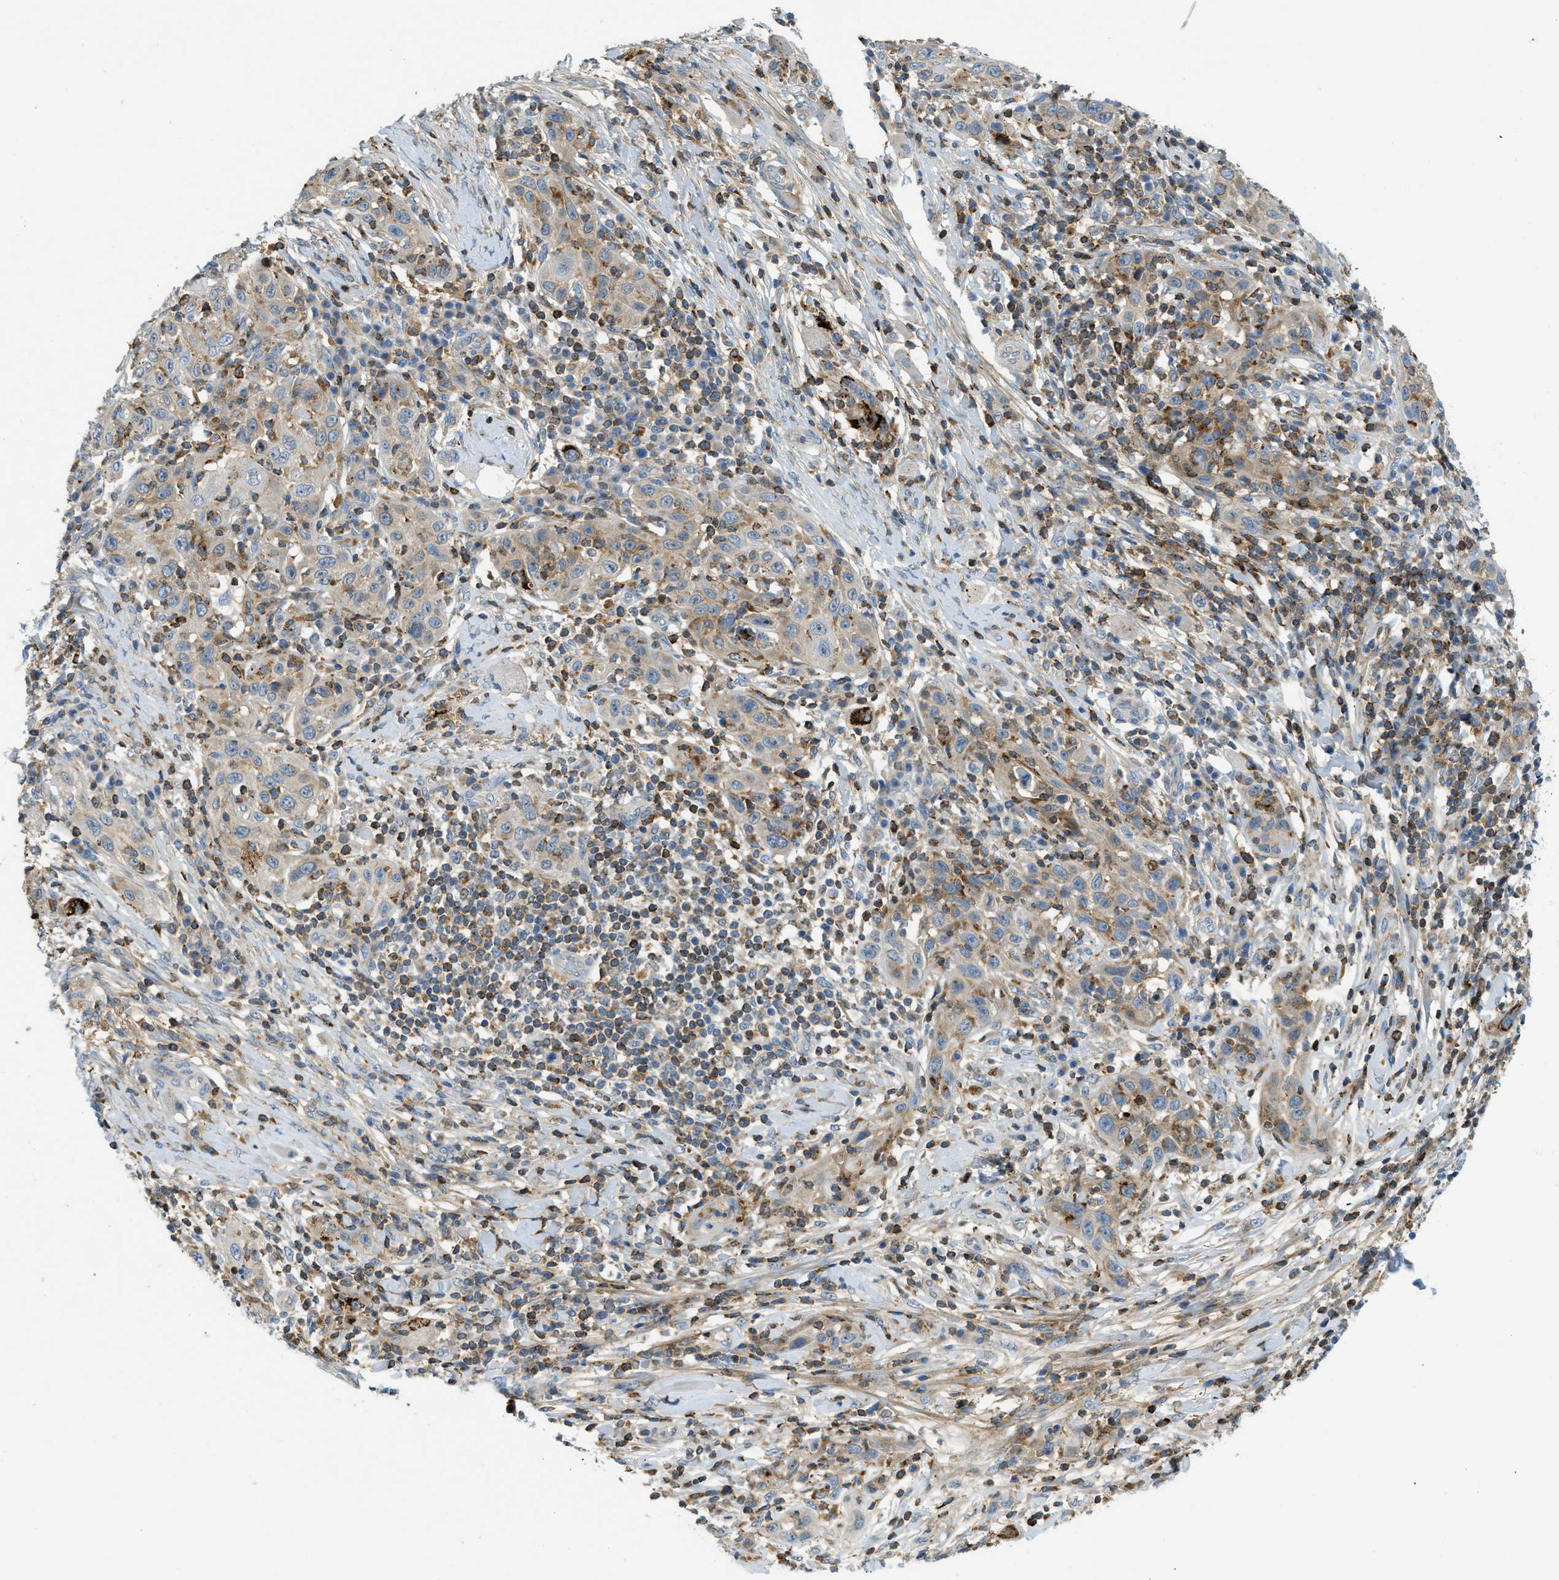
{"staining": {"intensity": "weak", "quantity": "25%-75%", "location": "cytoplasmic/membranous"}, "tissue": "skin cancer", "cell_type": "Tumor cells", "image_type": "cancer", "snomed": [{"axis": "morphology", "description": "Squamous cell carcinoma, NOS"}, {"axis": "topography", "description": "Skin"}], "caption": "DAB (3,3'-diaminobenzidine) immunohistochemical staining of skin cancer shows weak cytoplasmic/membranous protein positivity in approximately 25%-75% of tumor cells. (Brightfield microscopy of DAB IHC at high magnification).", "gene": "PLBD2", "patient": {"sex": "female", "age": 88}}